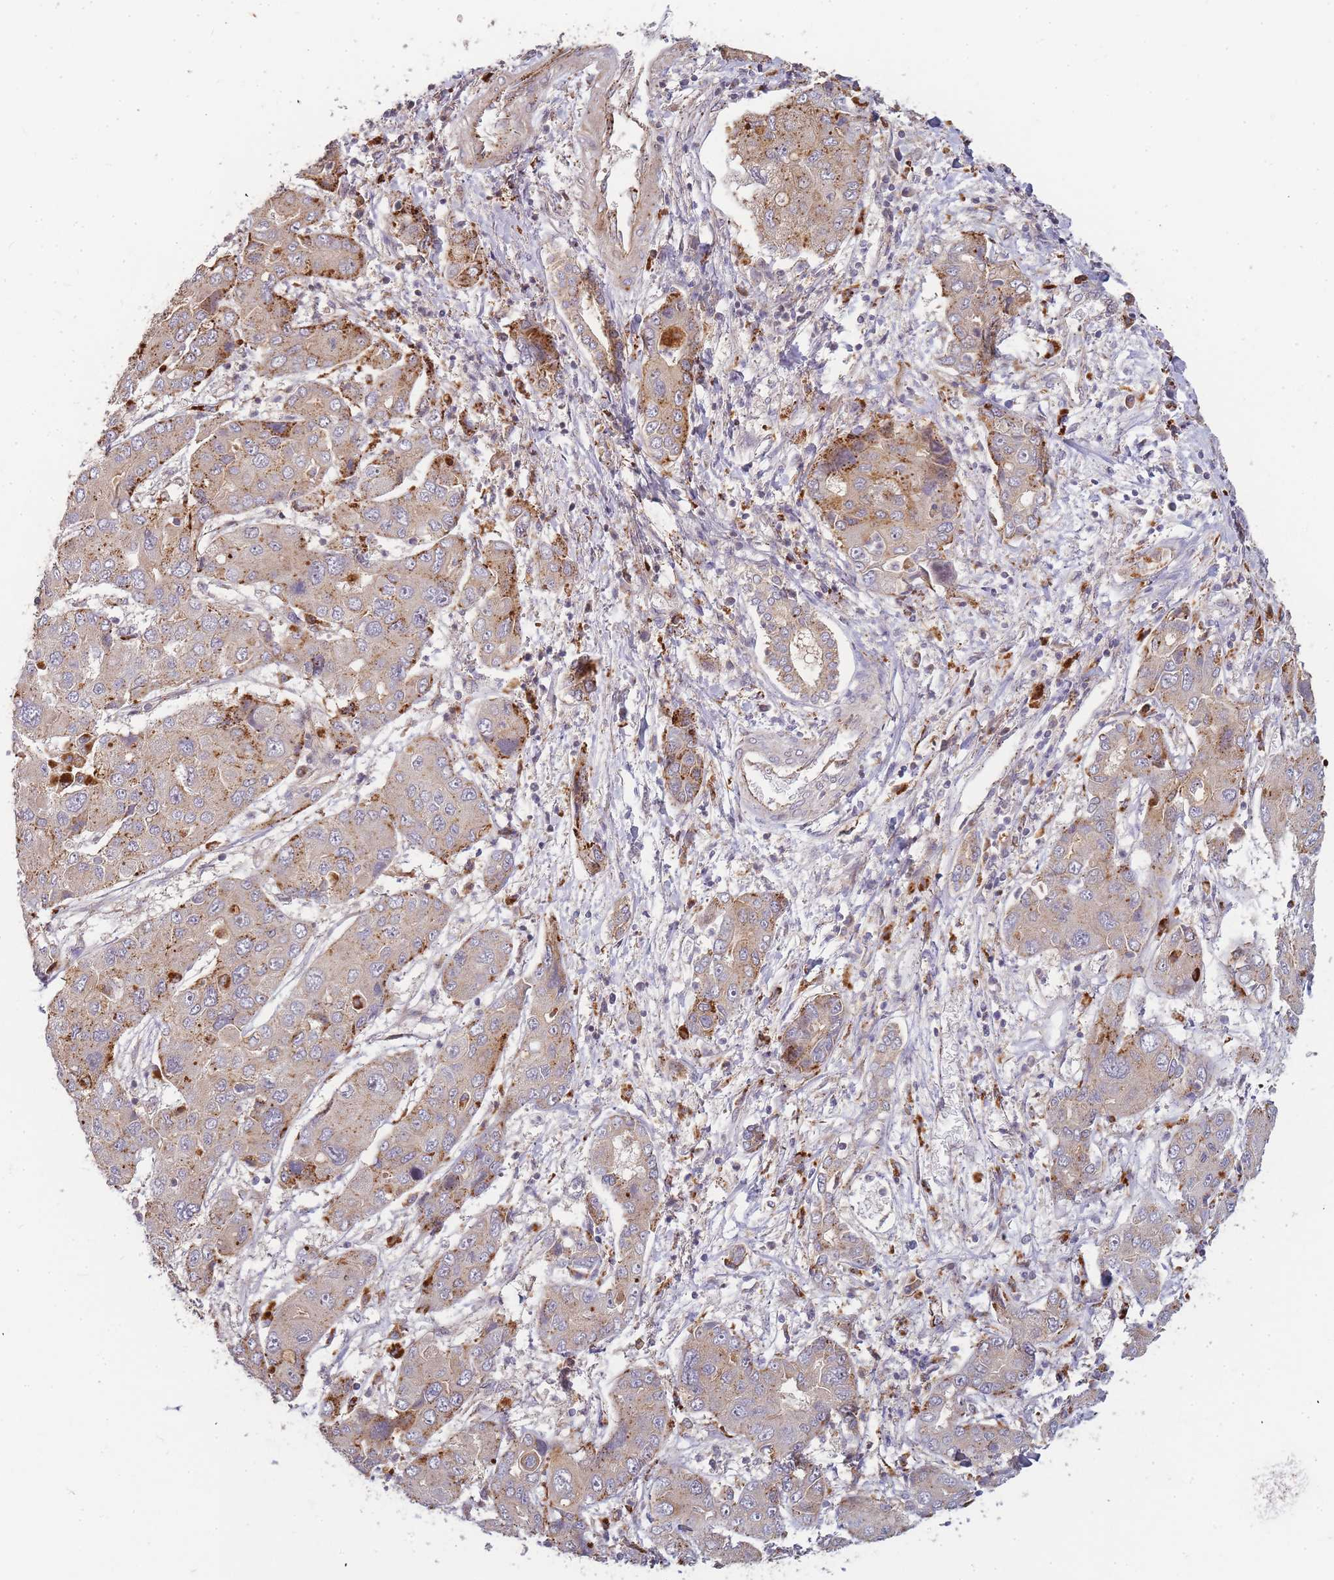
{"staining": {"intensity": "moderate", "quantity": "<25%", "location": "cytoplasmic/membranous"}, "tissue": "liver cancer", "cell_type": "Tumor cells", "image_type": "cancer", "snomed": [{"axis": "morphology", "description": "Cholangiocarcinoma"}, {"axis": "topography", "description": "Liver"}], "caption": "A high-resolution image shows immunohistochemistry (IHC) staining of liver cholangiocarcinoma, which displays moderate cytoplasmic/membranous positivity in approximately <25% of tumor cells.", "gene": "ATG5", "patient": {"sex": "male", "age": 67}}